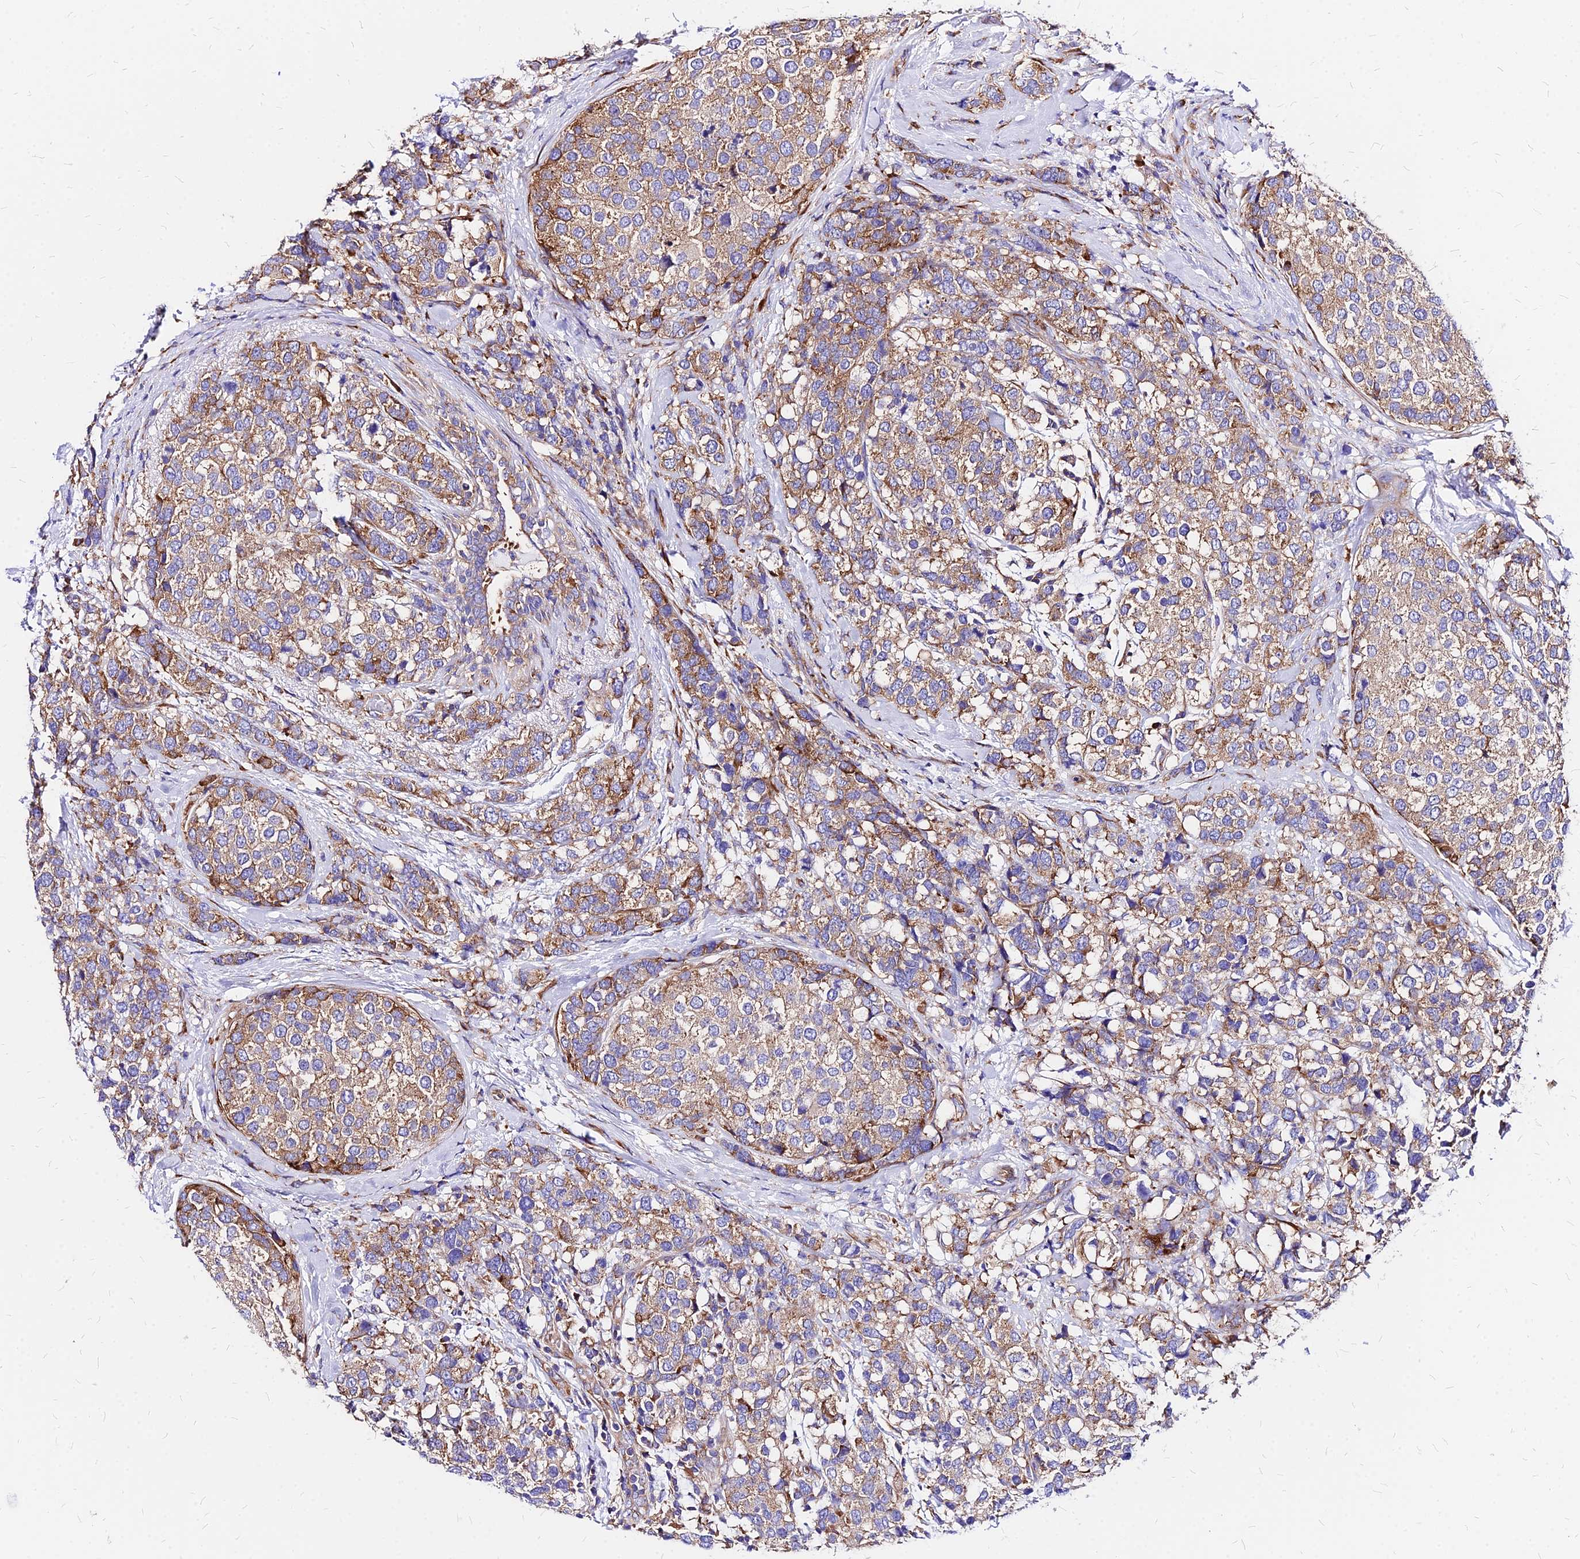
{"staining": {"intensity": "moderate", "quantity": "25%-75%", "location": "cytoplasmic/membranous"}, "tissue": "breast cancer", "cell_type": "Tumor cells", "image_type": "cancer", "snomed": [{"axis": "morphology", "description": "Lobular carcinoma"}, {"axis": "topography", "description": "Breast"}], "caption": "High-power microscopy captured an immunohistochemistry (IHC) micrograph of lobular carcinoma (breast), revealing moderate cytoplasmic/membranous expression in approximately 25%-75% of tumor cells.", "gene": "RPL19", "patient": {"sex": "female", "age": 59}}